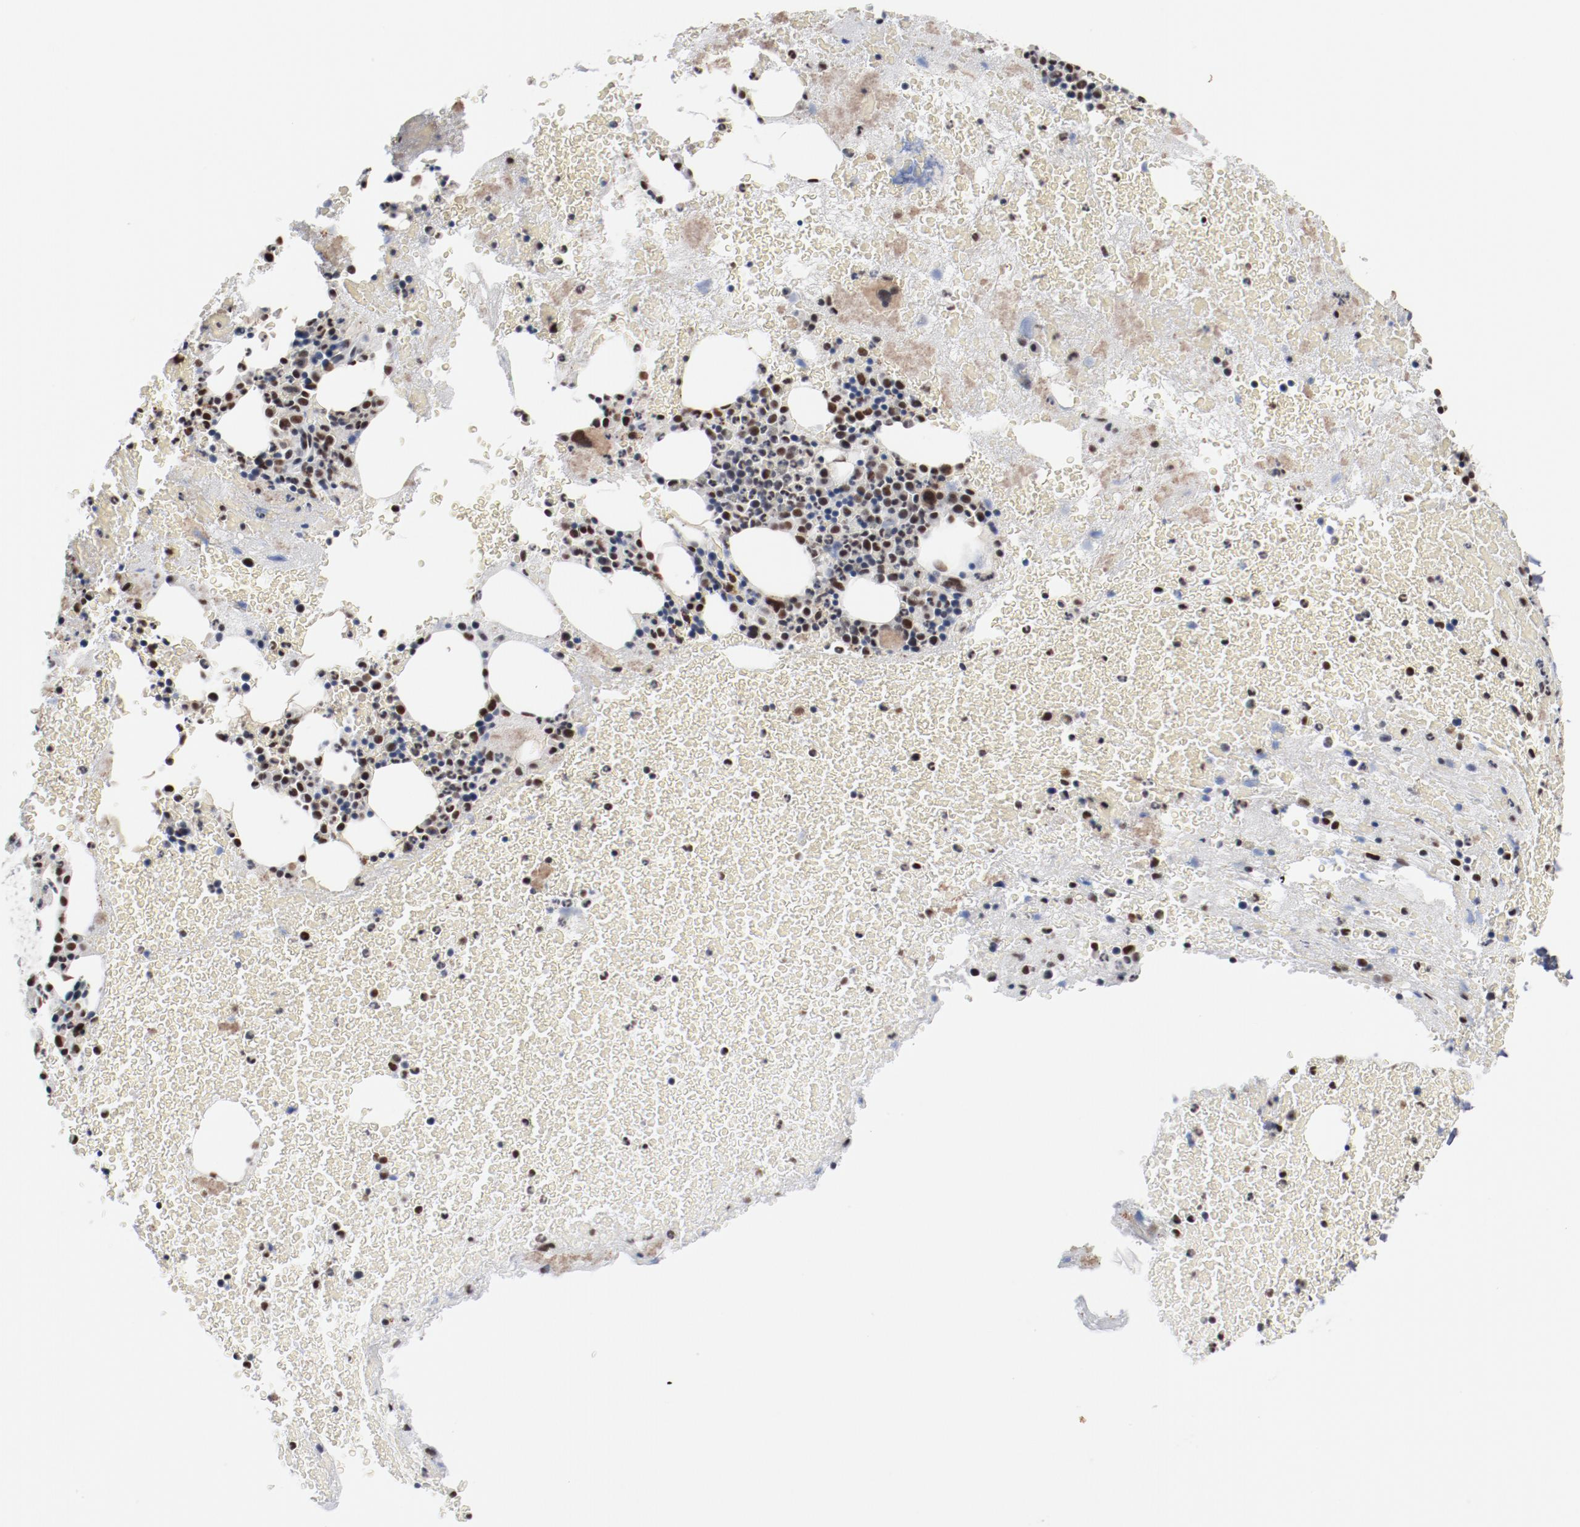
{"staining": {"intensity": "moderate", "quantity": "25%-75%", "location": "cytoplasmic/membranous,nuclear"}, "tissue": "bone marrow", "cell_type": "Hematopoietic cells", "image_type": "normal", "snomed": [{"axis": "morphology", "description": "Normal tissue, NOS"}, {"axis": "topography", "description": "Bone marrow"}], "caption": "Approximately 25%-75% of hematopoietic cells in normal human bone marrow reveal moderate cytoplasmic/membranous,nuclear protein expression as visualized by brown immunohistochemical staining.", "gene": "BUB3", "patient": {"sex": "male", "age": 76}}